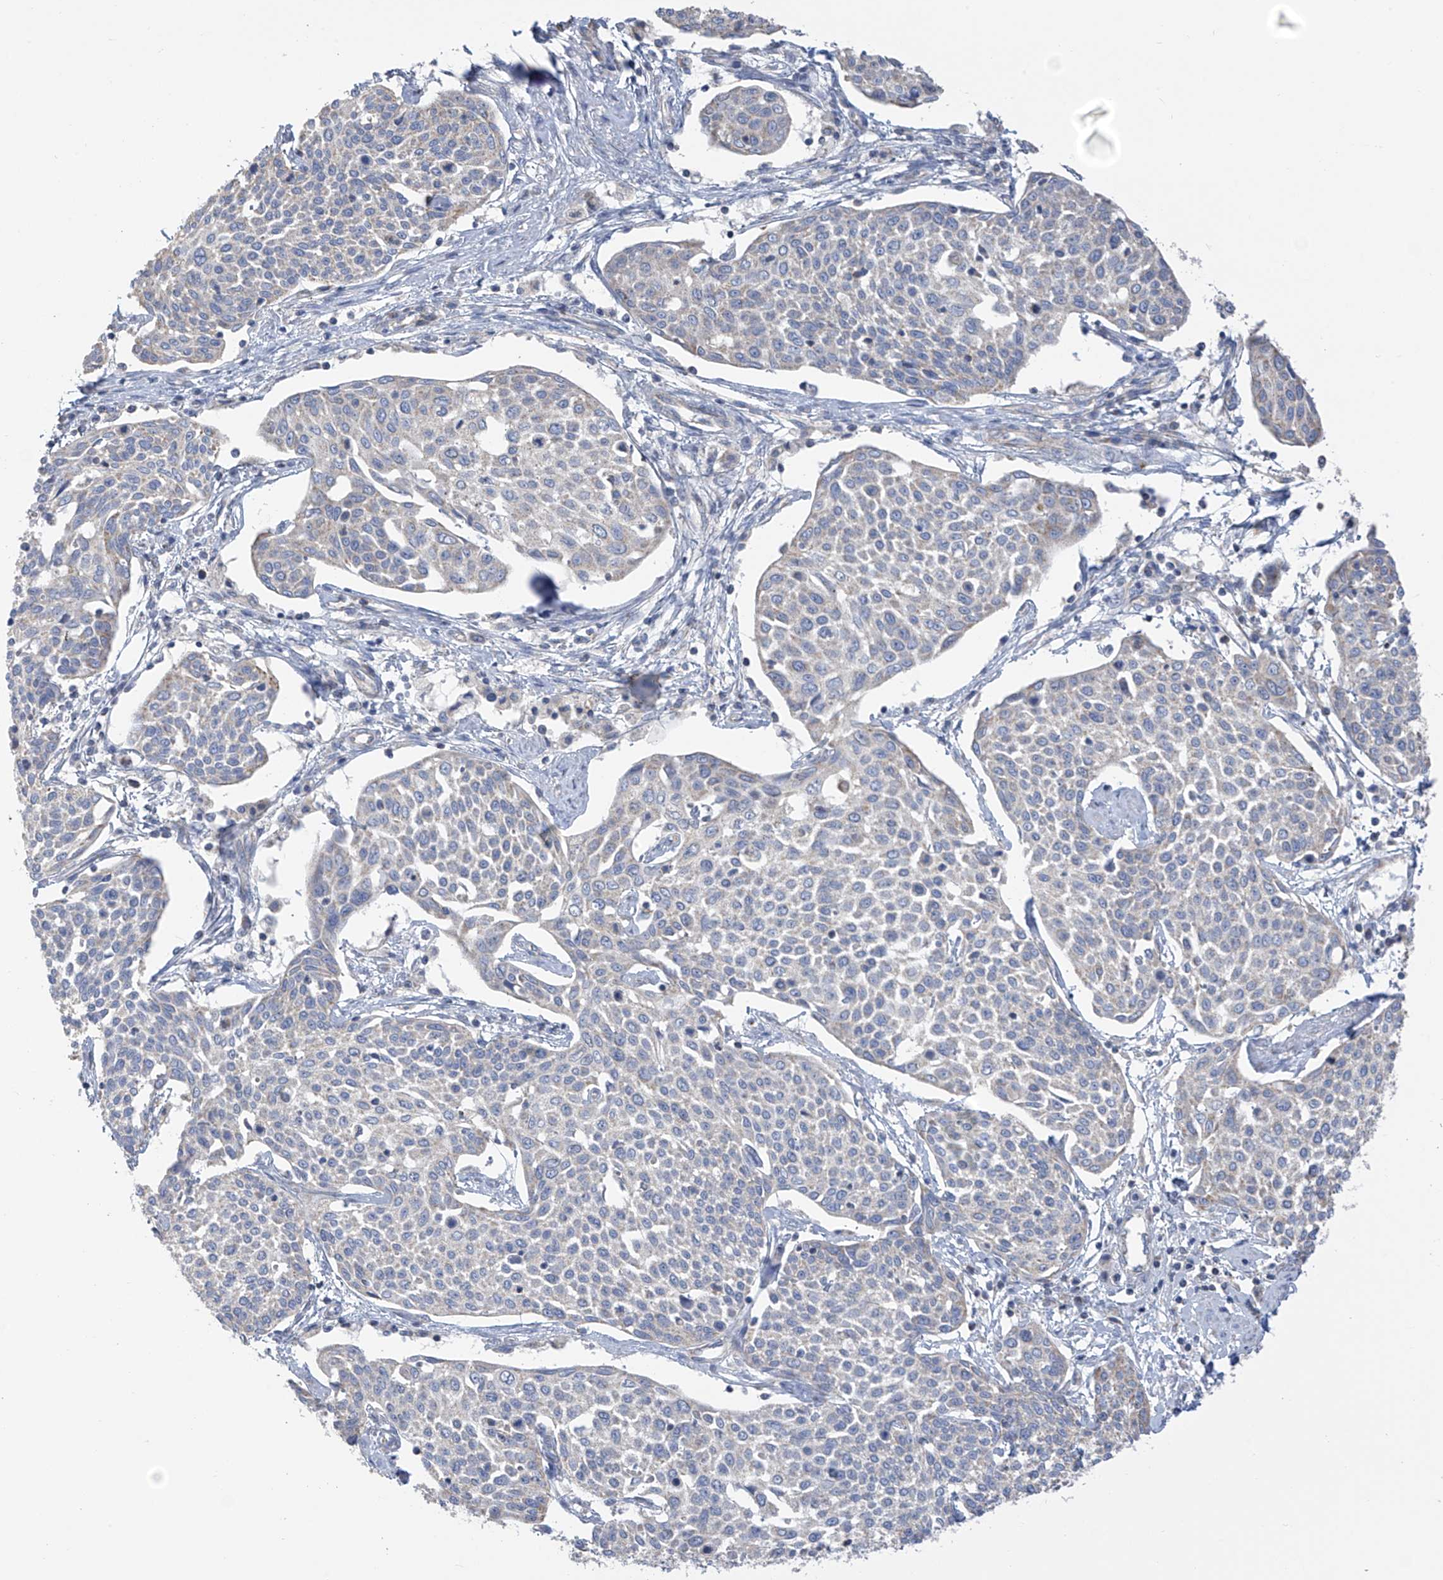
{"staining": {"intensity": "negative", "quantity": "none", "location": "none"}, "tissue": "cervical cancer", "cell_type": "Tumor cells", "image_type": "cancer", "snomed": [{"axis": "morphology", "description": "Squamous cell carcinoma, NOS"}, {"axis": "topography", "description": "Cervix"}], "caption": "Cervical cancer was stained to show a protein in brown. There is no significant positivity in tumor cells. The staining was performed using DAB (3,3'-diaminobenzidine) to visualize the protein expression in brown, while the nuclei were stained in blue with hematoxylin (Magnification: 20x).", "gene": "PNPT1", "patient": {"sex": "female", "age": 34}}